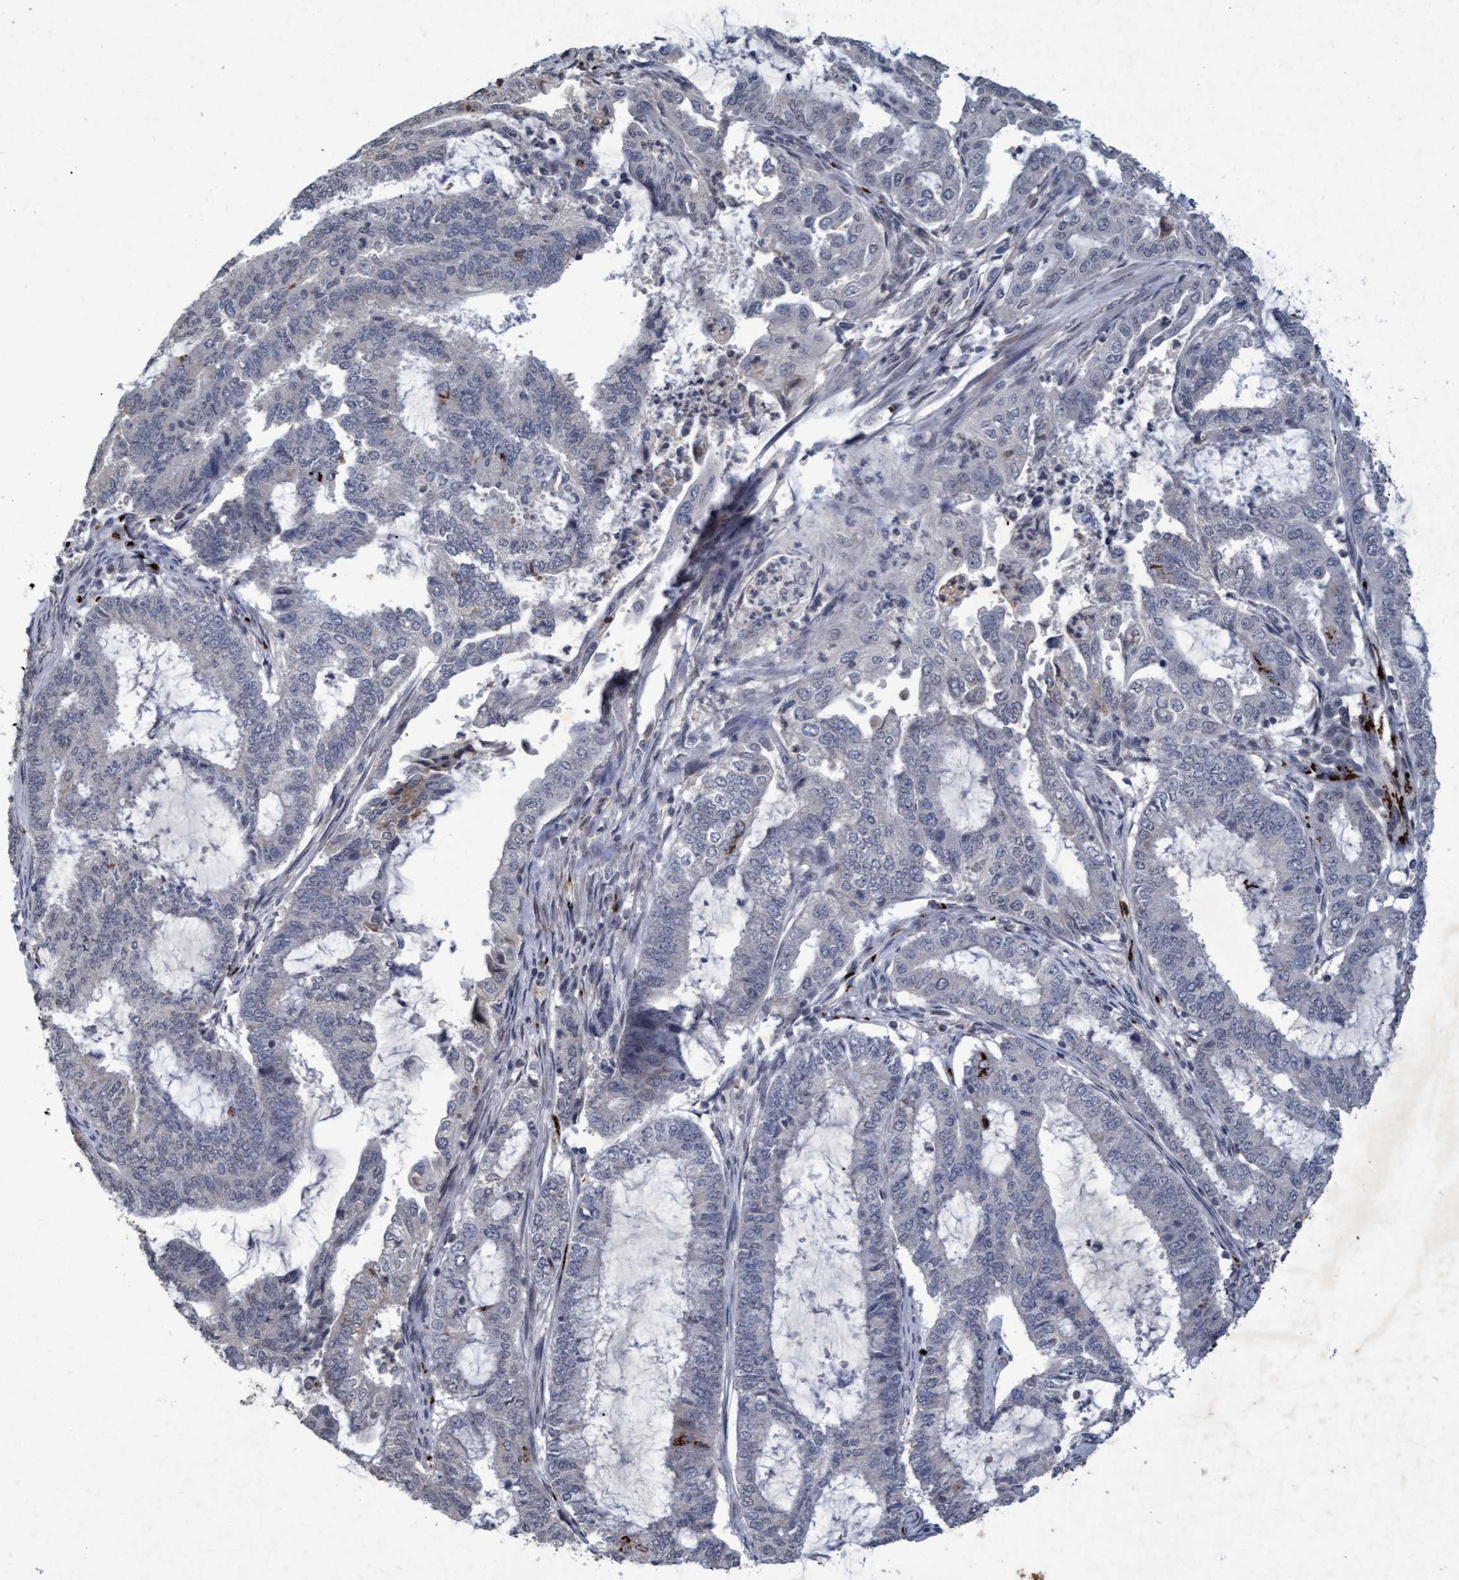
{"staining": {"intensity": "negative", "quantity": "none", "location": "none"}, "tissue": "endometrial cancer", "cell_type": "Tumor cells", "image_type": "cancer", "snomed": [{"axis": "morphology", "description": "Adenocarcinoma, NOS"}, {"axis": "topography", "description": "Endometrium"}], "caption": "An immunohistochemistry (IHC) photomicrograph of endometrial cancer is shown. There is no staining in tumor cells of endometrial cancer.", "gene": "GALC", "patient": {"sex": "female", "age": 51}}